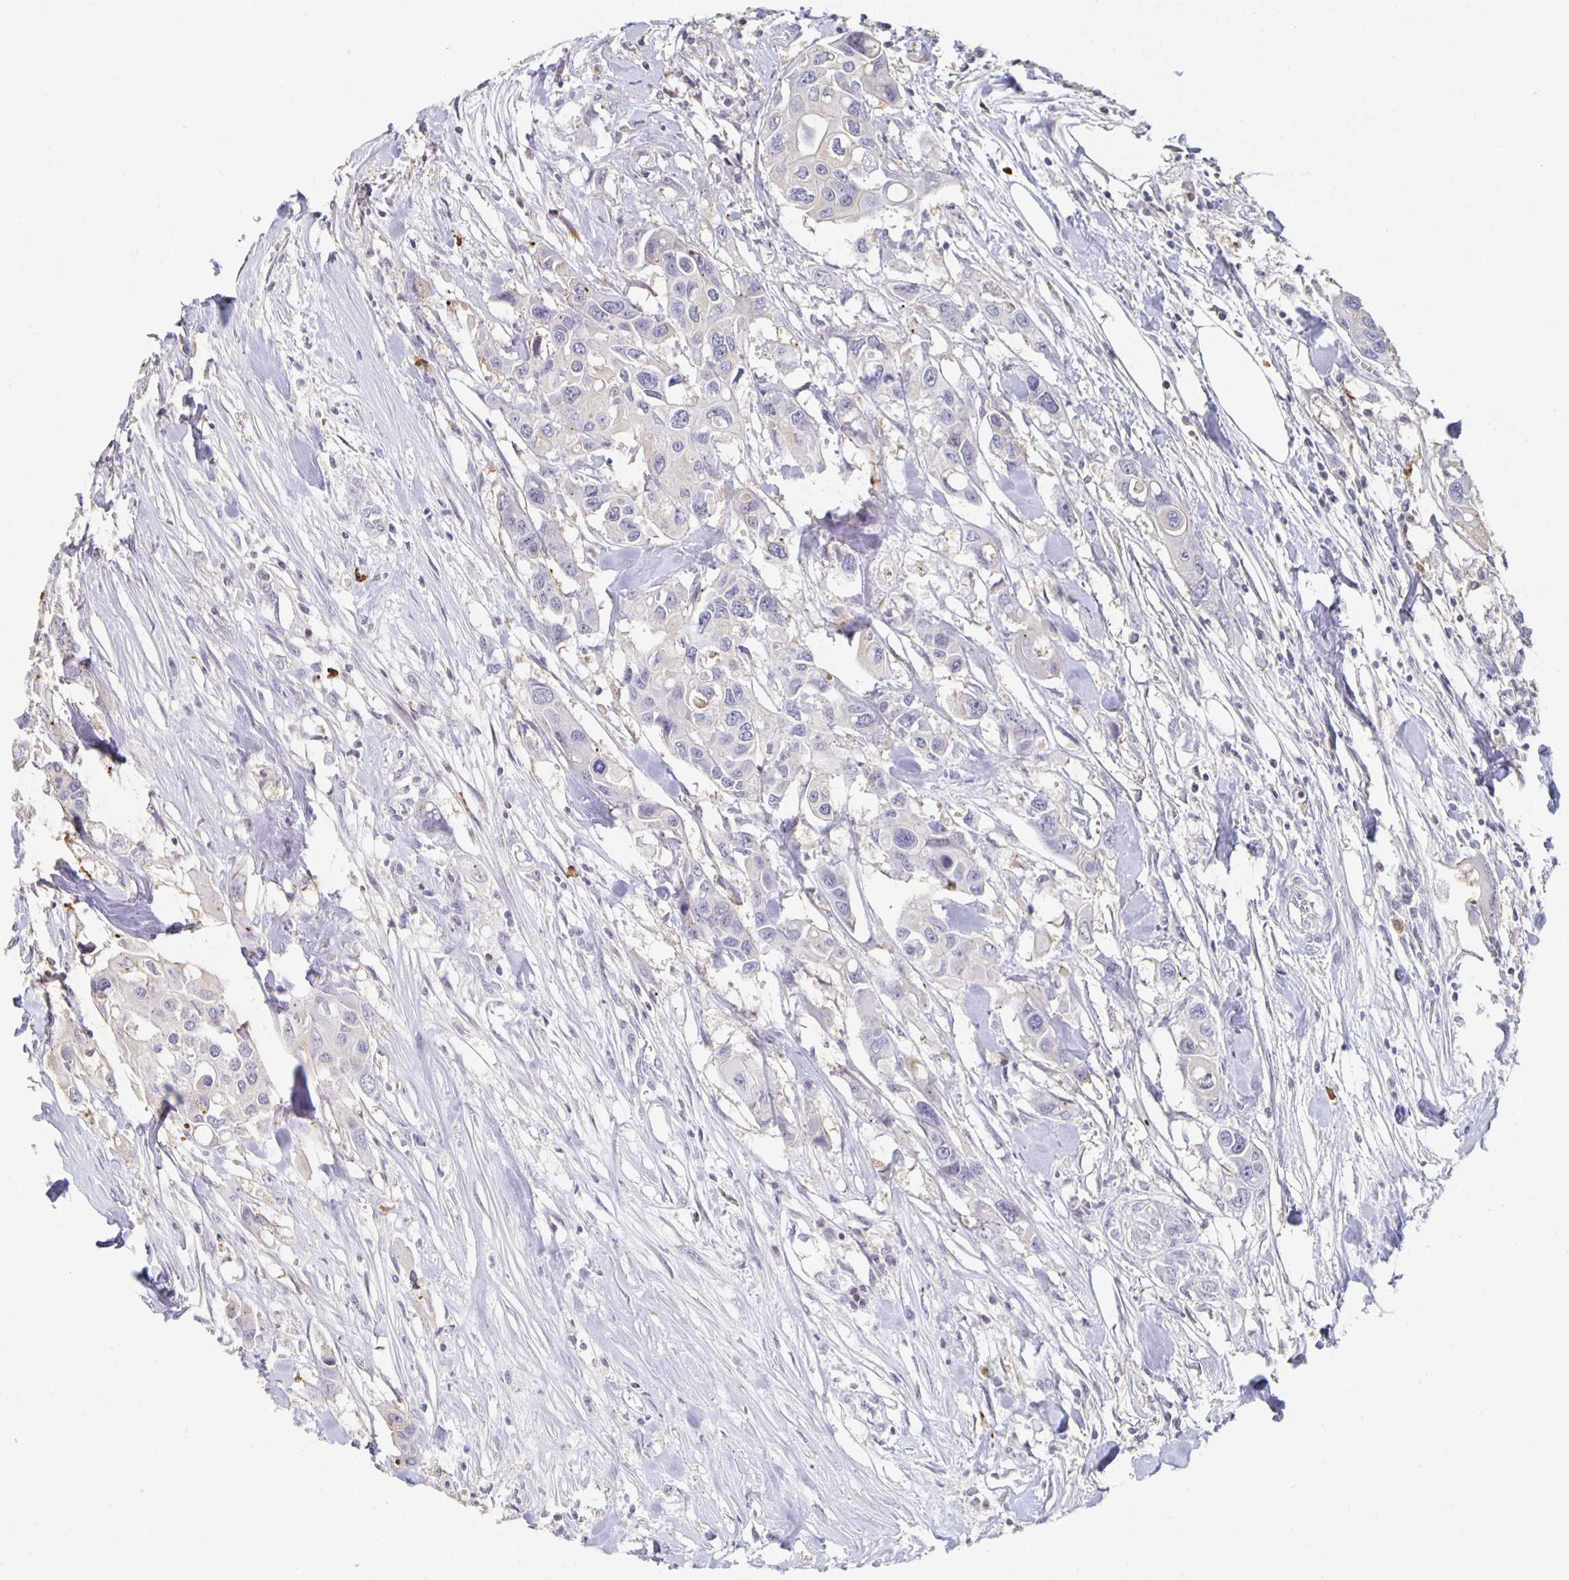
{"staining": {"intensity": "negative", "quantity": "none", "location": "none"}, "tissue": "colorectal cancer", "cell_type": "Tumor cells", "image_type": "cancer", "snomed": [{"axis": "morphology", "description": "Adenocarcinoma, NOS"}, {"axis": "topography", "description": "Colon"}], "caption": "This is an immunohistochemistry (IHC) image of human colorectal adenocarcinoma. There is no staining in tumor cells.", "gene": "ZNF692", "patient": {"sex": "male", "age": 77}}